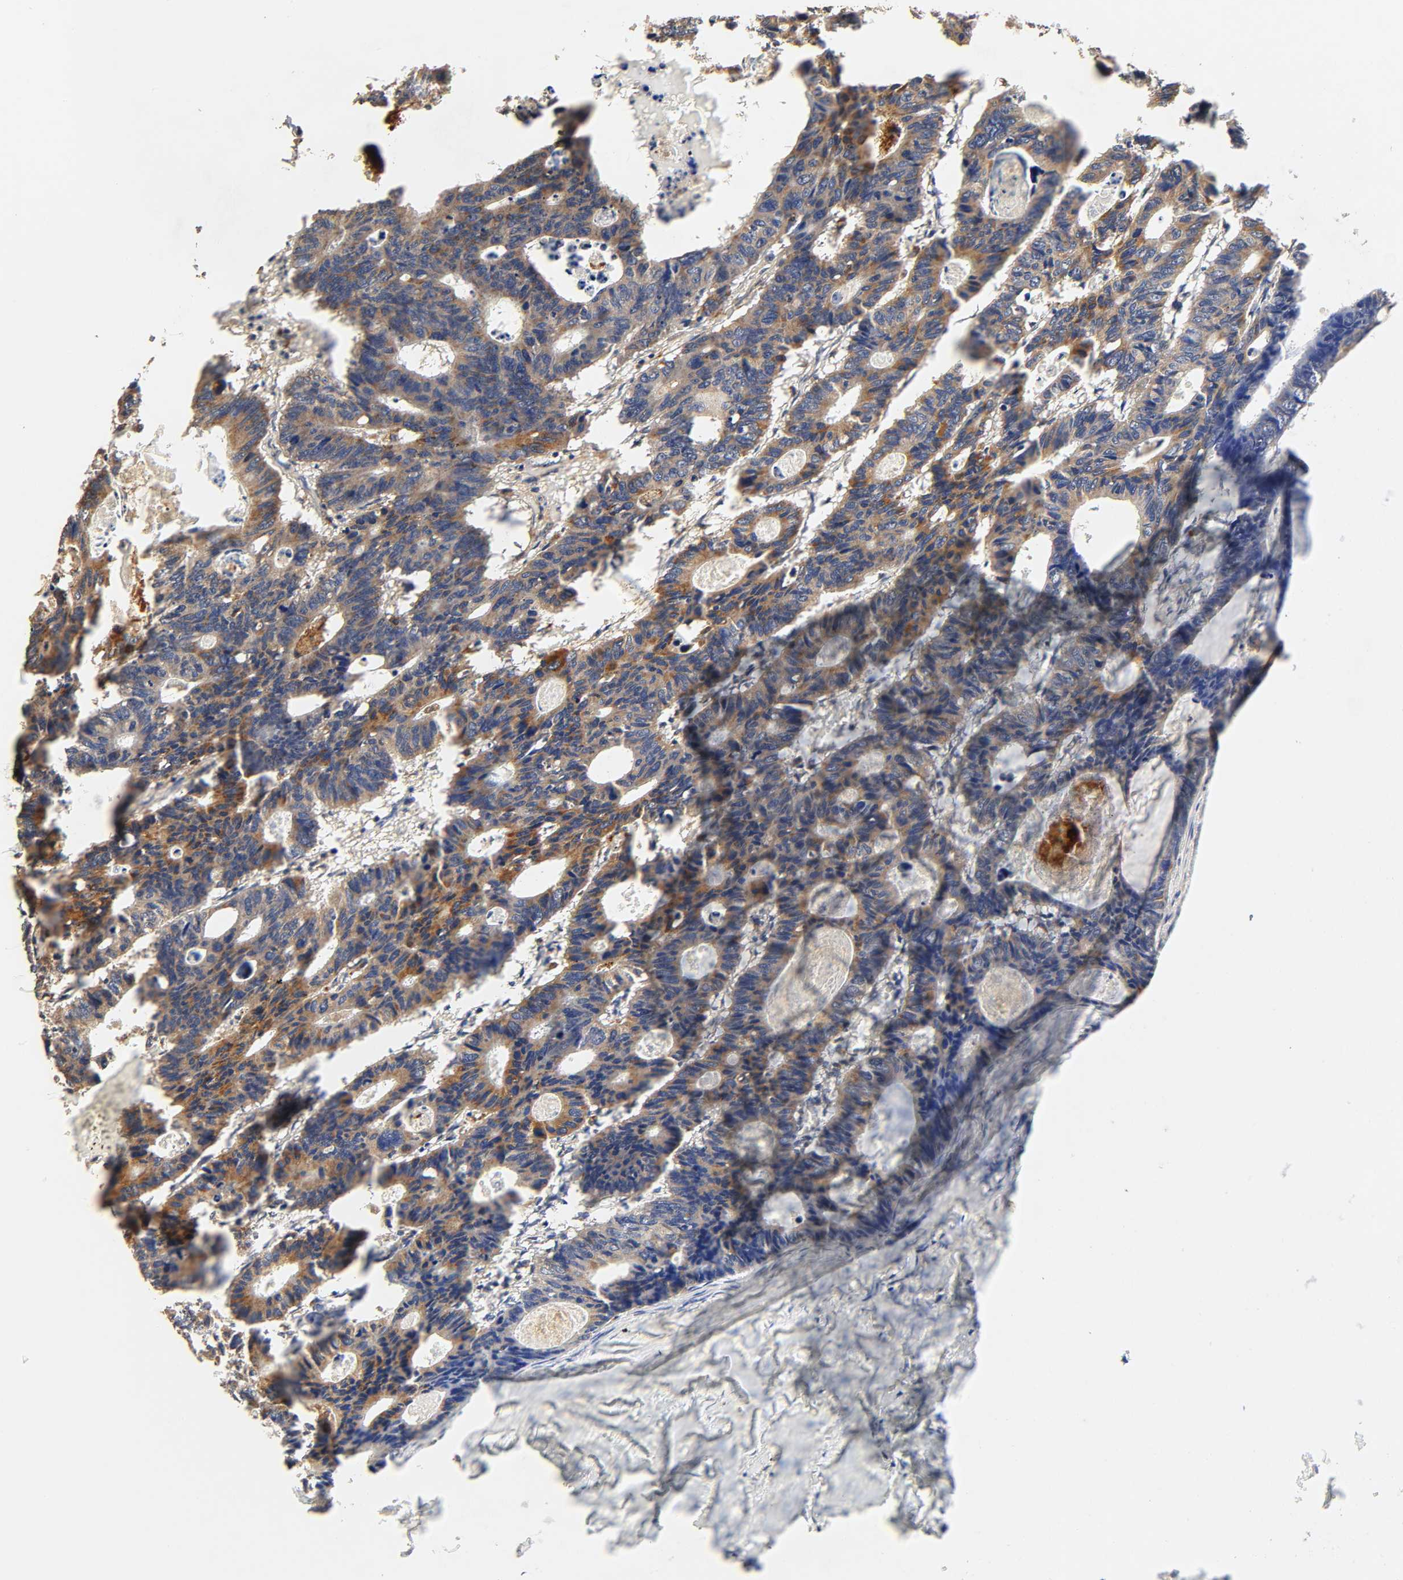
{"staining": {"intensity": "moderate", "quantity": ">75%", "location": "cytoplasmic/membranous"}, "tissue": "colorectal cancer", "cell_type": "Tumor cells", "image_type": "cancer", "snomed": [{"axis": "morphology", "description": "Adenocarcinoma, NOS"}, {"axis": "topography", "description": "Colon"}], "caption": "Approximately >75% of tumor cells in human adenocarcinoma (colorectal) show moderate cytoplasmic/membranous protein positivity as visualized by brown immunohistochemical staining.", "gene": "MAPK6", "patient": {"sex": "female", "age": 55}}